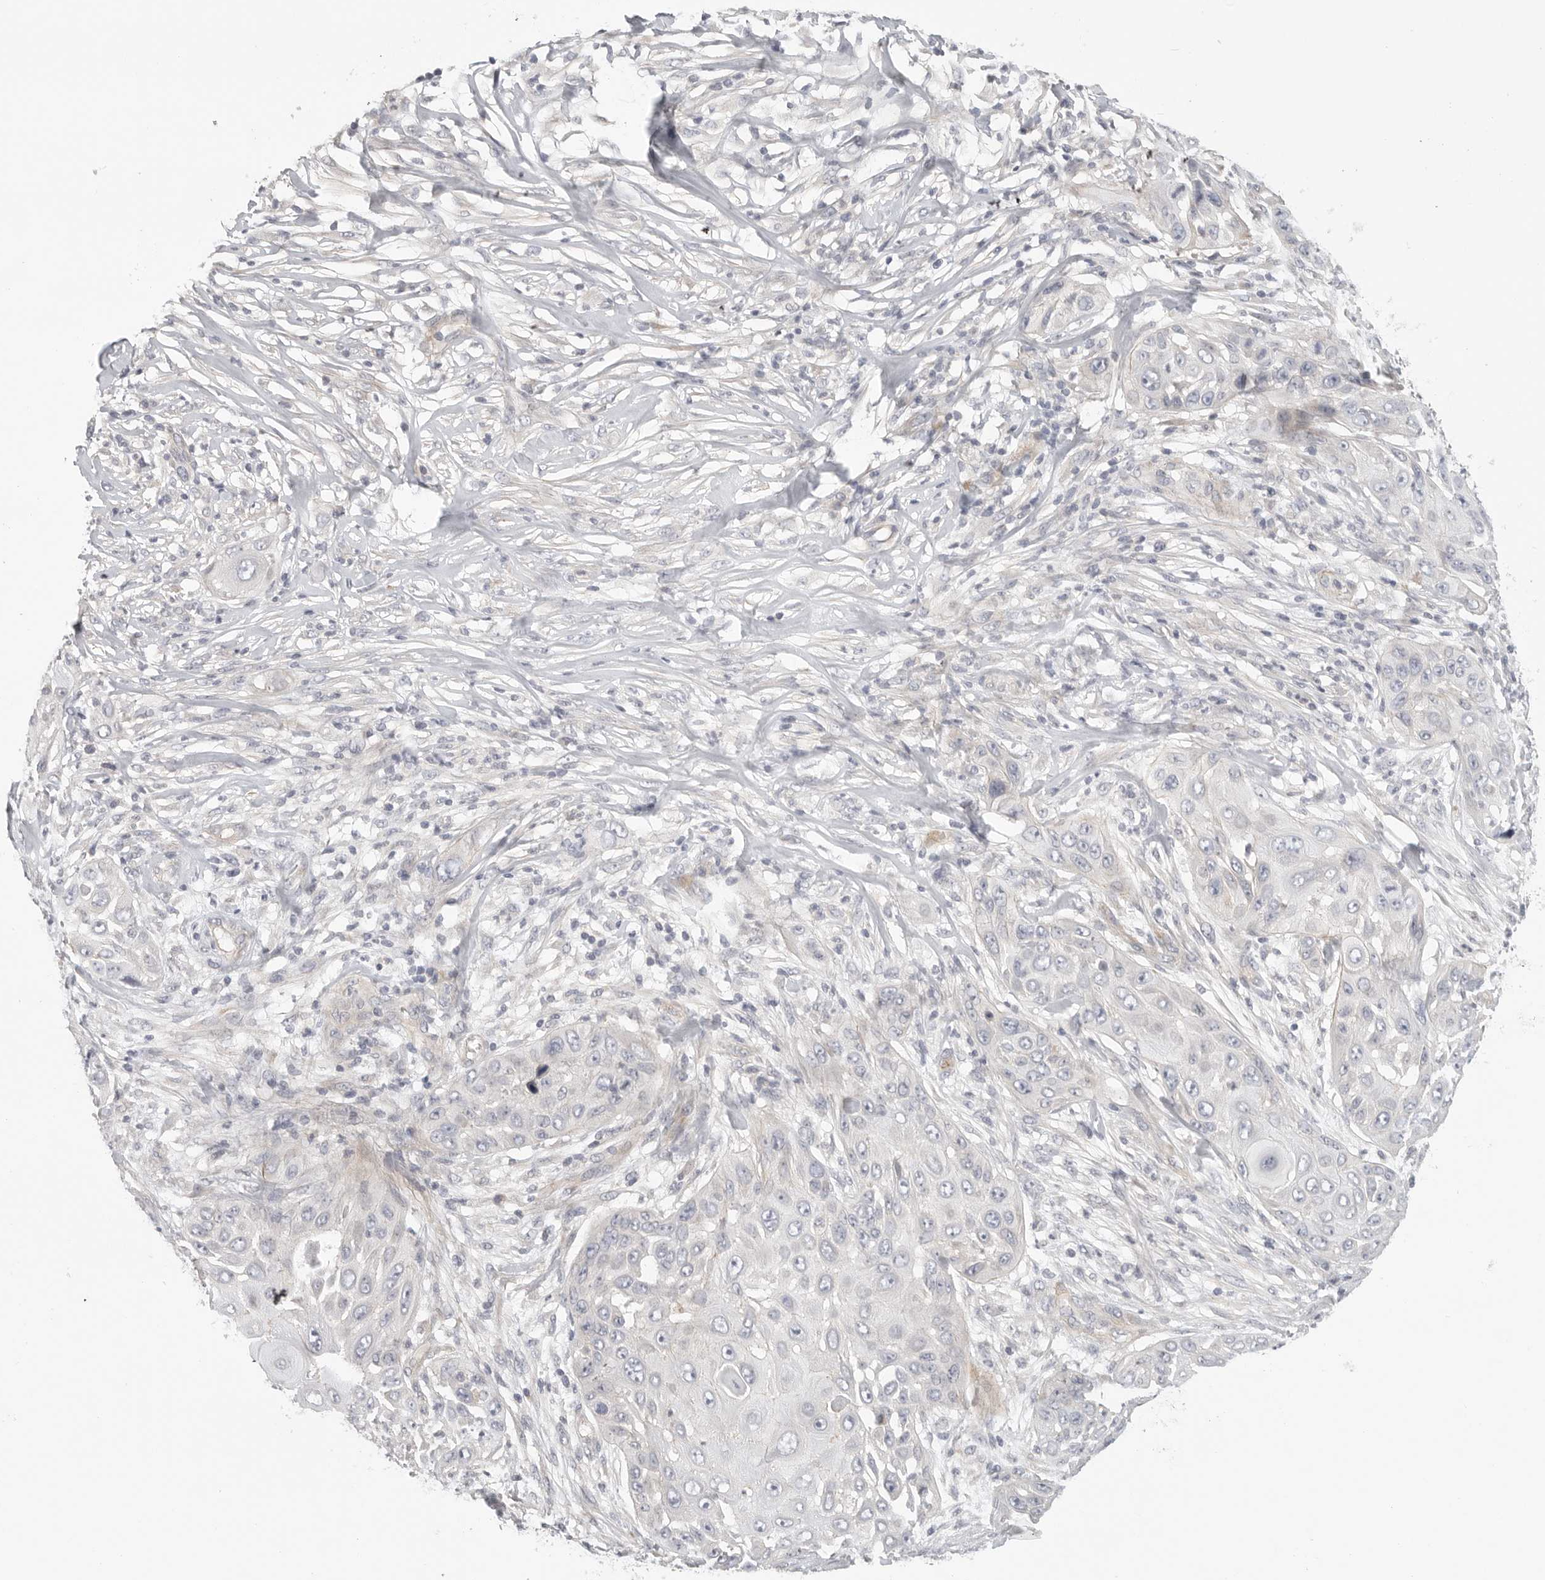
{"staining": {"intensity": "negative", "quantity": "none", "location": "none"}, "tissue": "skin cancer", "cell_type": "Tumor cells", "image_type": "cancer", "snomed": [{"axis": "morphology", "description": "Squamous cell carcinoma, NOS"}, {"axis": "topography", "description": "Skin"}], "caption": "A photomicrograph of squamous cell carcinoma (skin) stained for a protein displays no brown staining in tumor cells. The staining was performed using DAB to visualize the protein expression in brown, while the nuclei were stained in blue with hematoxylin (Magnification: 20x).", "gene": "STAB2", "patient": {"sex": "female", "age": 44}}